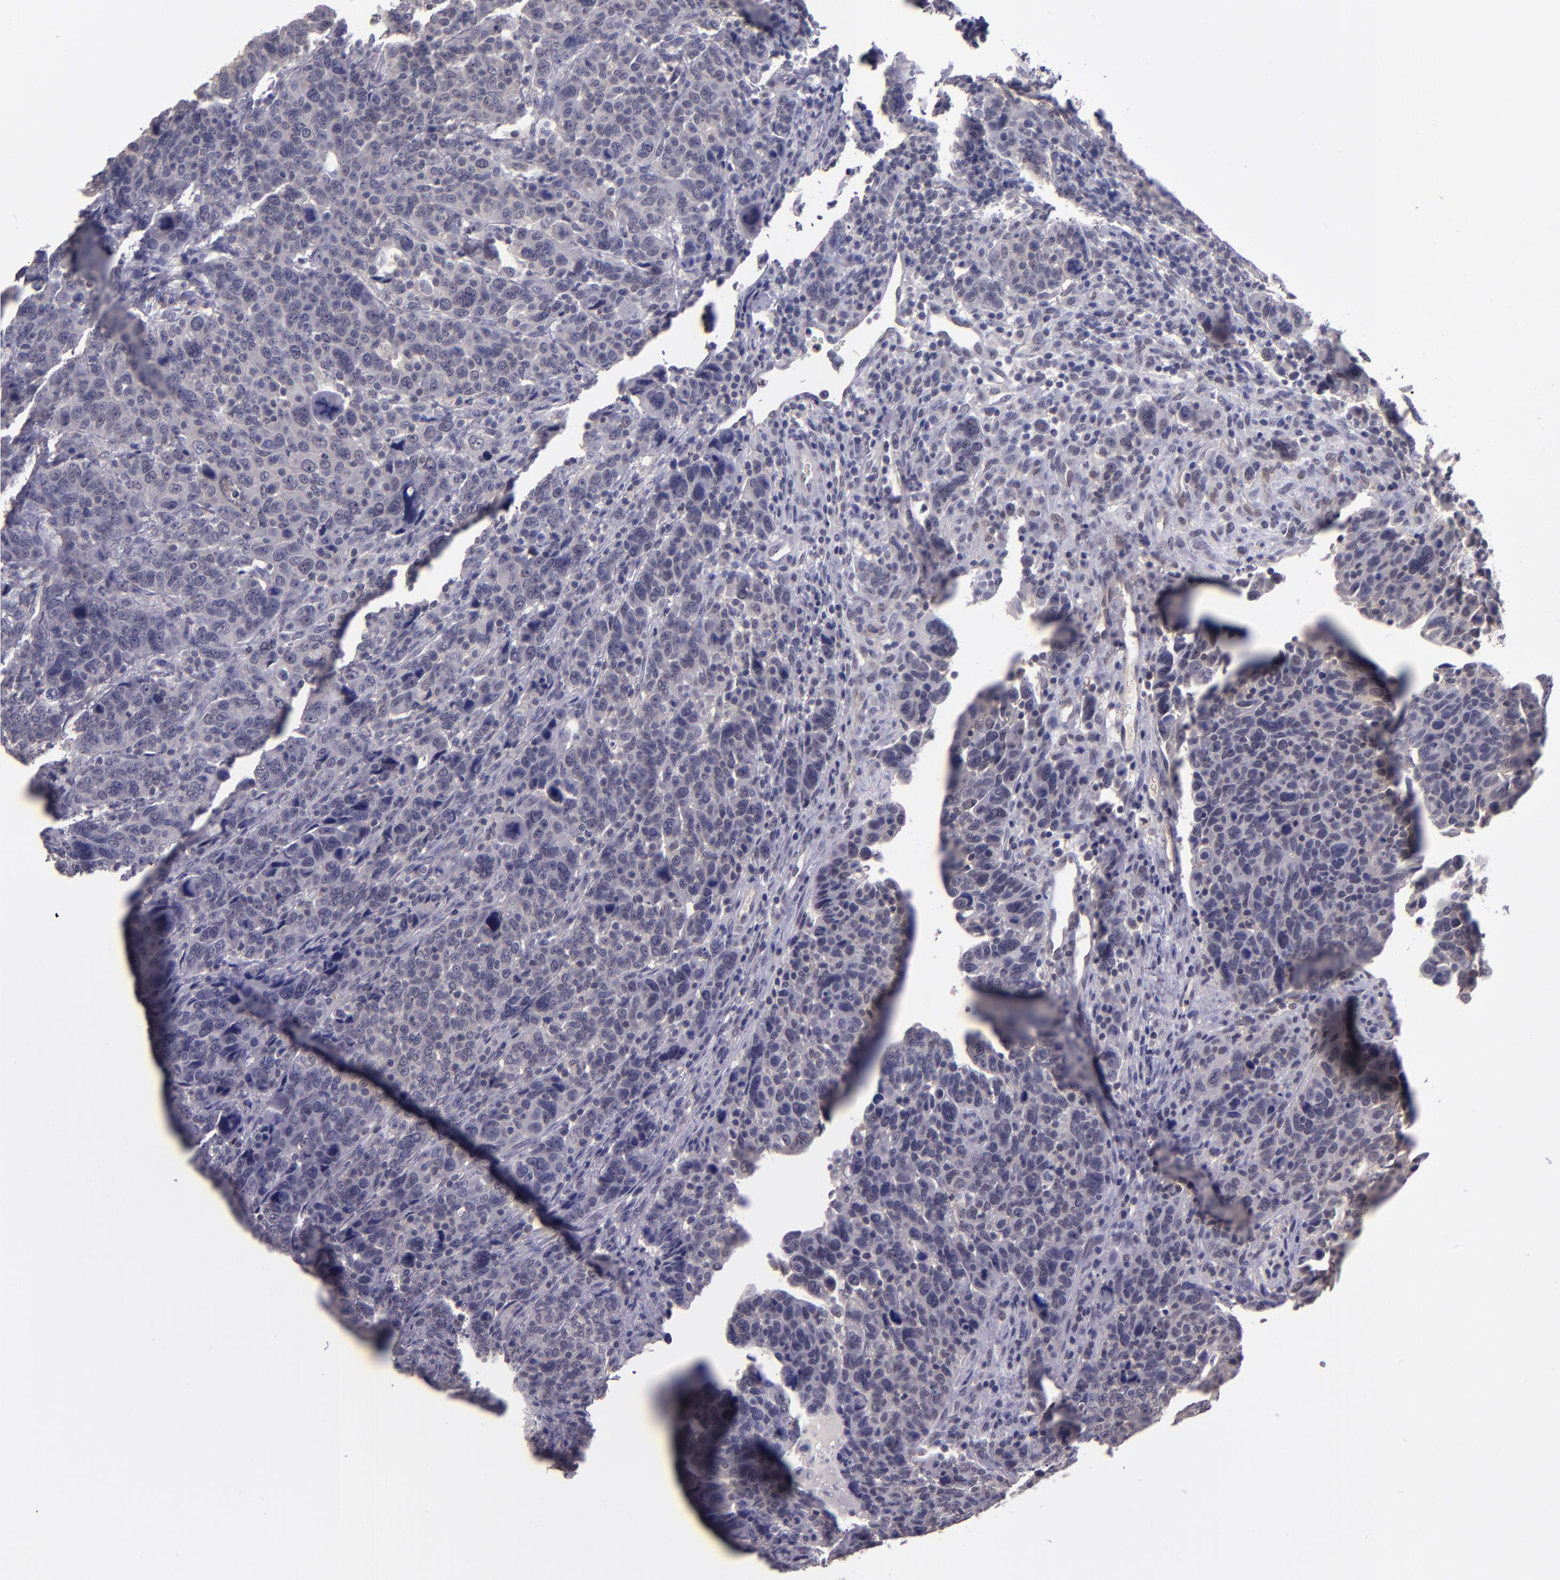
{"staining": {"intensity": "negative", "quantity": "none", "location": "none"}, "tissue": "breast cancer", "cell_type": "Tumor cells", "image_type": "cancer", "snomed": [{"axis": "morphology", "description": "Duct carcinoma"}, {"axis": "topography", "description": "Breast"}], "caption": "The IHC image has no significant staining in tumor cells of breast cancer (intraductal carcinoma) tissue.", "gene": "CEBPE", "patient": {"sex": "female", "age": 37}}